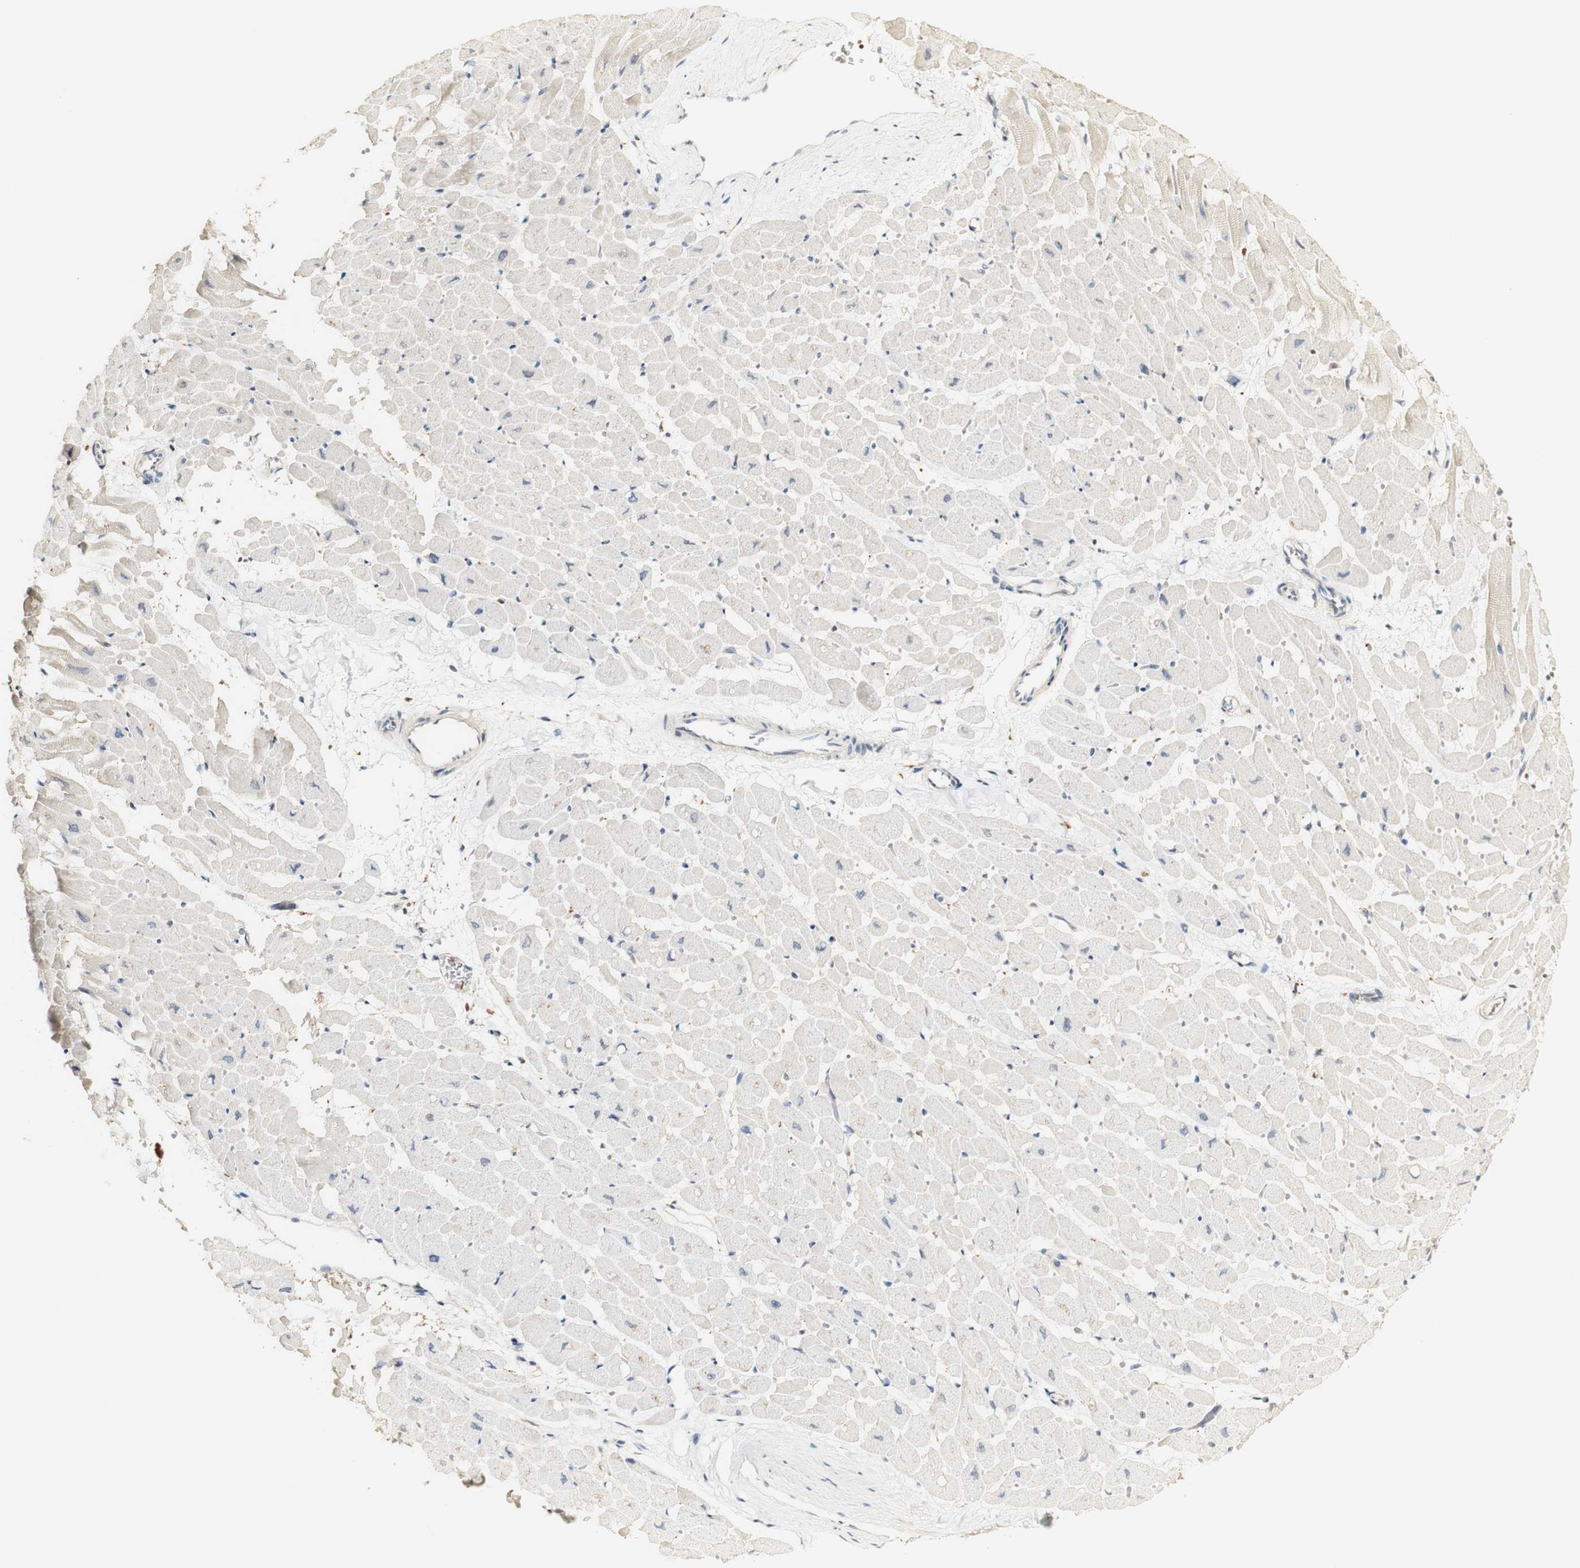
{"staining": {"intensity": "negative", "quantity": "none", "location": "none"}, "tissue": "heart muscle", "cell_type": "Cardiomyocytes", "image_type": "normal", "snomed": [{"axis": "morphology", "description": "Normal tissue, NOS"}, {"axis": "topography", "description": "Heart"}], "caption": "IHC micrograph of normal heart muscle: human heart muscle stained with DAB (3,3'-diaminobenzidine) demonstrates no significant protein positivity in cardiomyocytes.", "gene": "SYT7", "patient": {"sex": "male", "age": 45}}